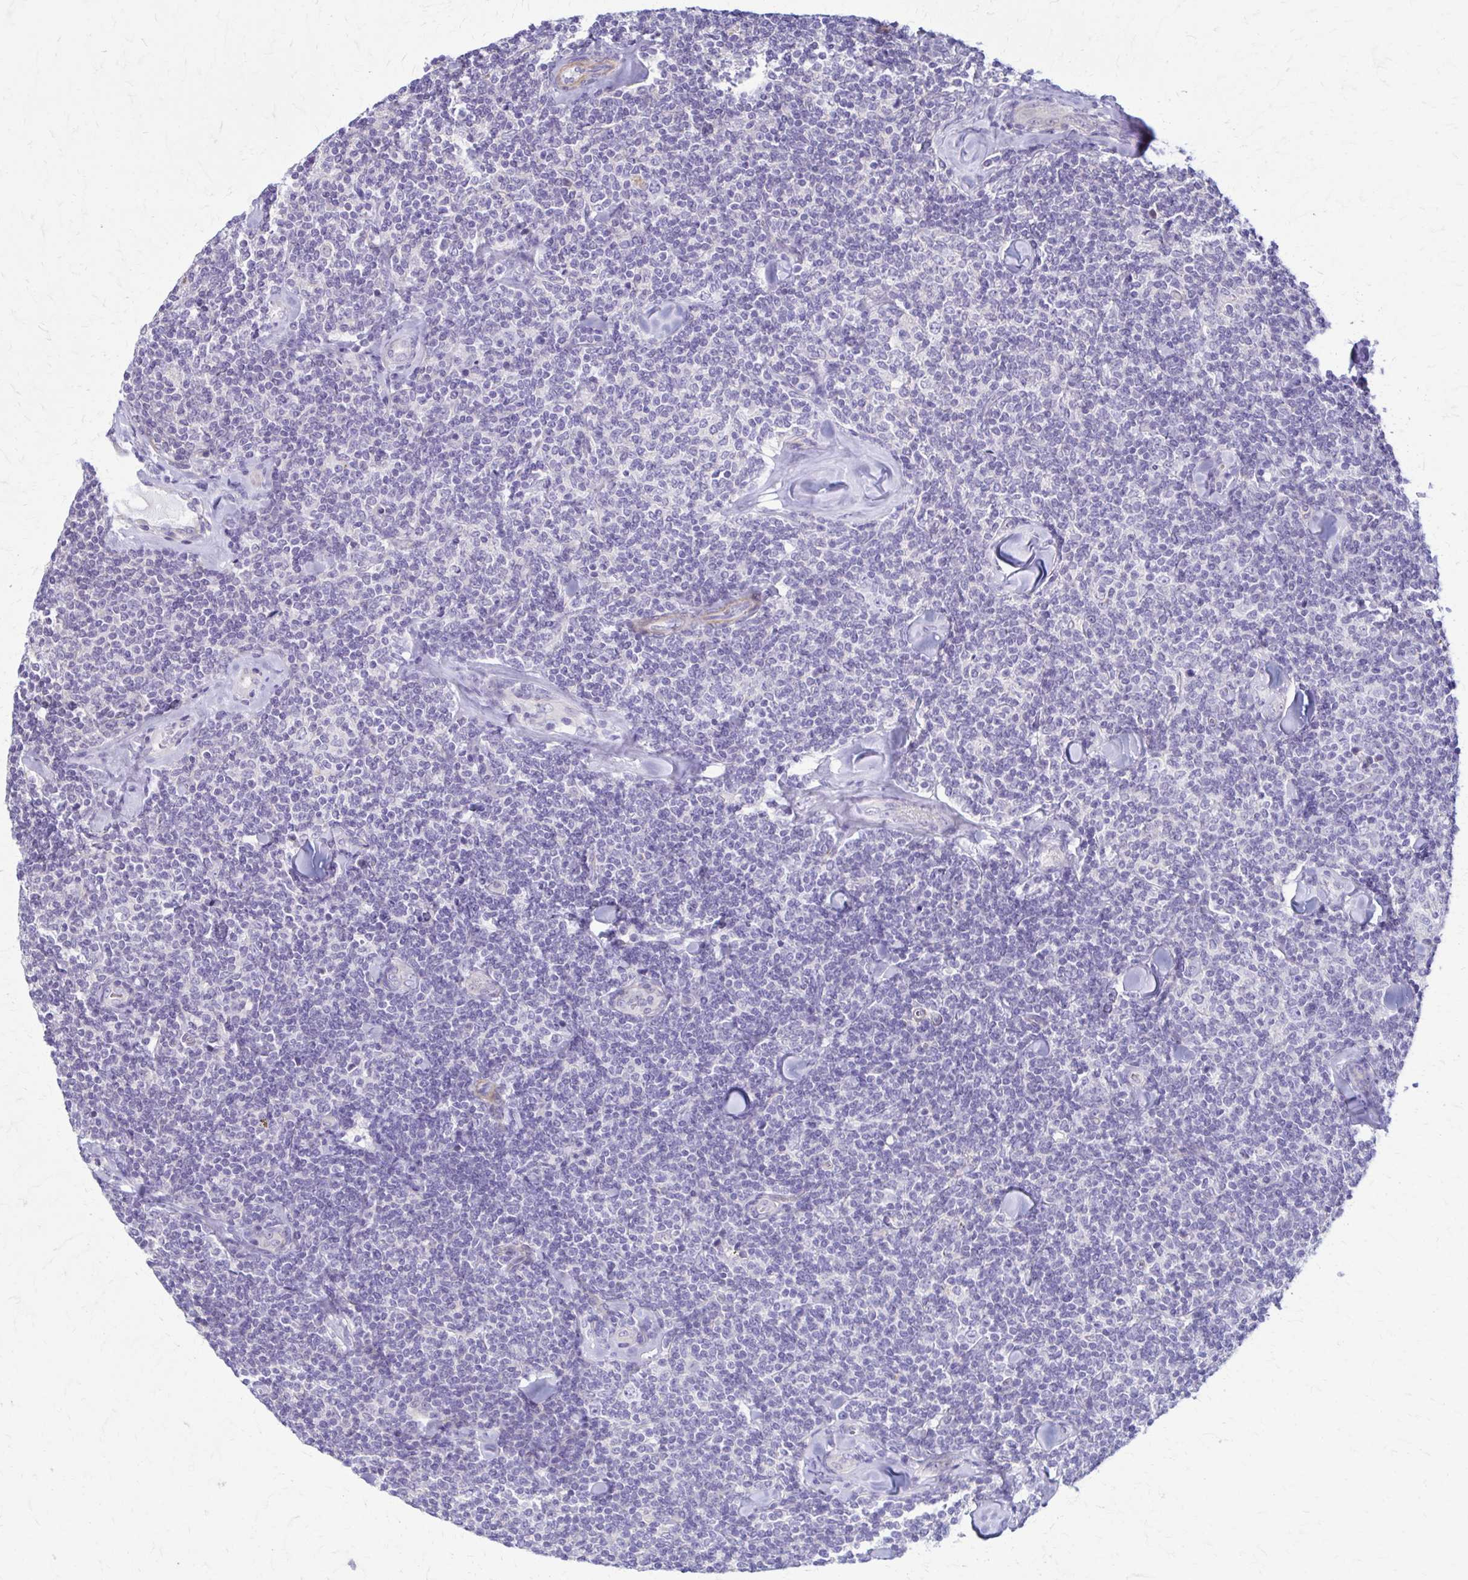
{"staining": {"intensity": "negative", "quantity": "none", "location": "none"}, "tissue": "lymphoma", "cell_type": "Tumor cells", "image_type": "cancer", "snomed": [{"axis": "morphology", "description": "Malignant lymphoma, non-Hodgkin's type, Low grade"}, {"axis": "topography", "description": "Lymph node"}], "caption": "An image of human lymphoma is negative for staining in tumor cells.", "gene": "DSP", "patient": {"sex": "female", "age": 56}}